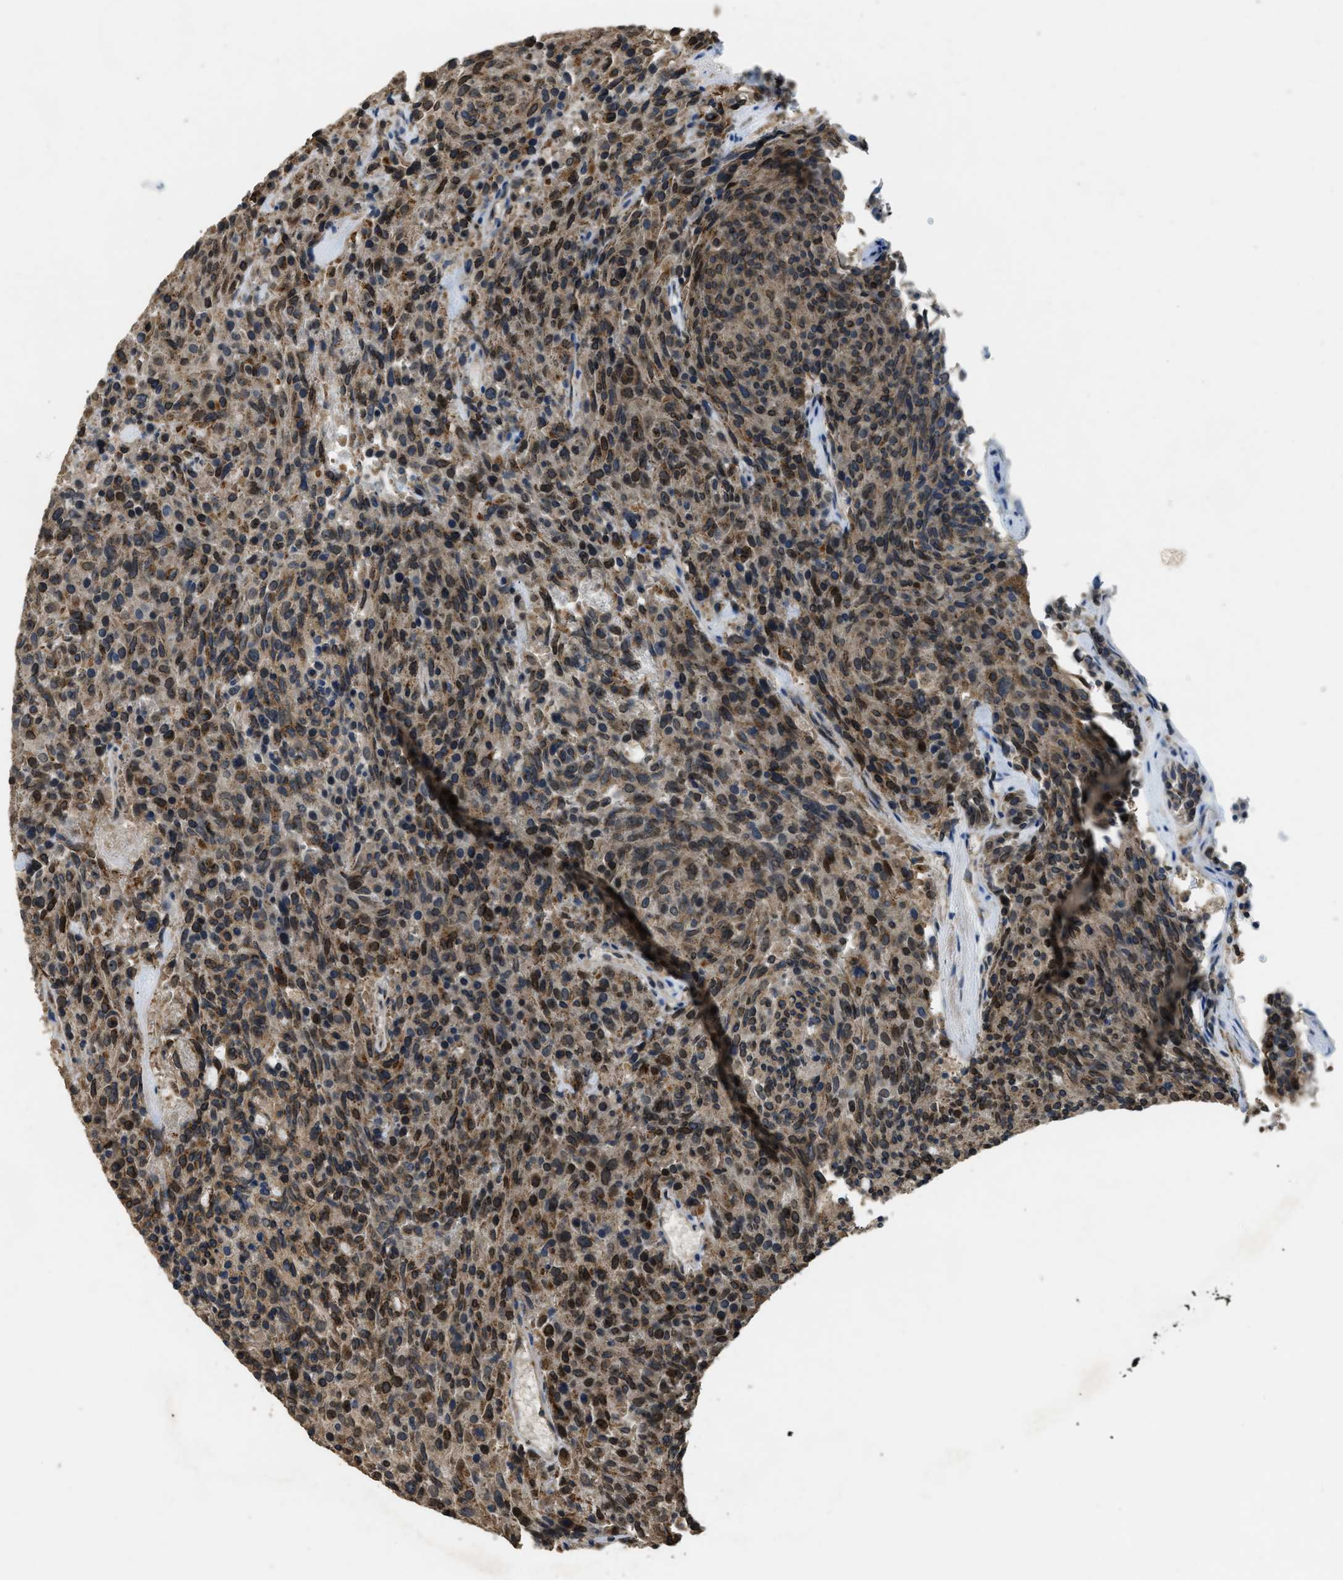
{"staining": {"intensity": "moderate", "quantity": ">75%", "location": "cytoplasmic/membranous,nuclear"}, "tissue": "carcinoid", "cell_type": "Tumor cells", "image_type": "cancer", "snomed": [{"axis": "morphology", "description": "Carcinoid, malignant, NOS"}, {"axis": "topography", "description": "Pancreas"}], "caption": "IHC image of human carcinoid stained for a protein (brown), which displays medium levels of moderate cytoplasmic/membranous and nuclear positivity in approximately >75% of tumor cells.", "gene": "IPO7", "patient": {"sex": "female", "age": 54}}